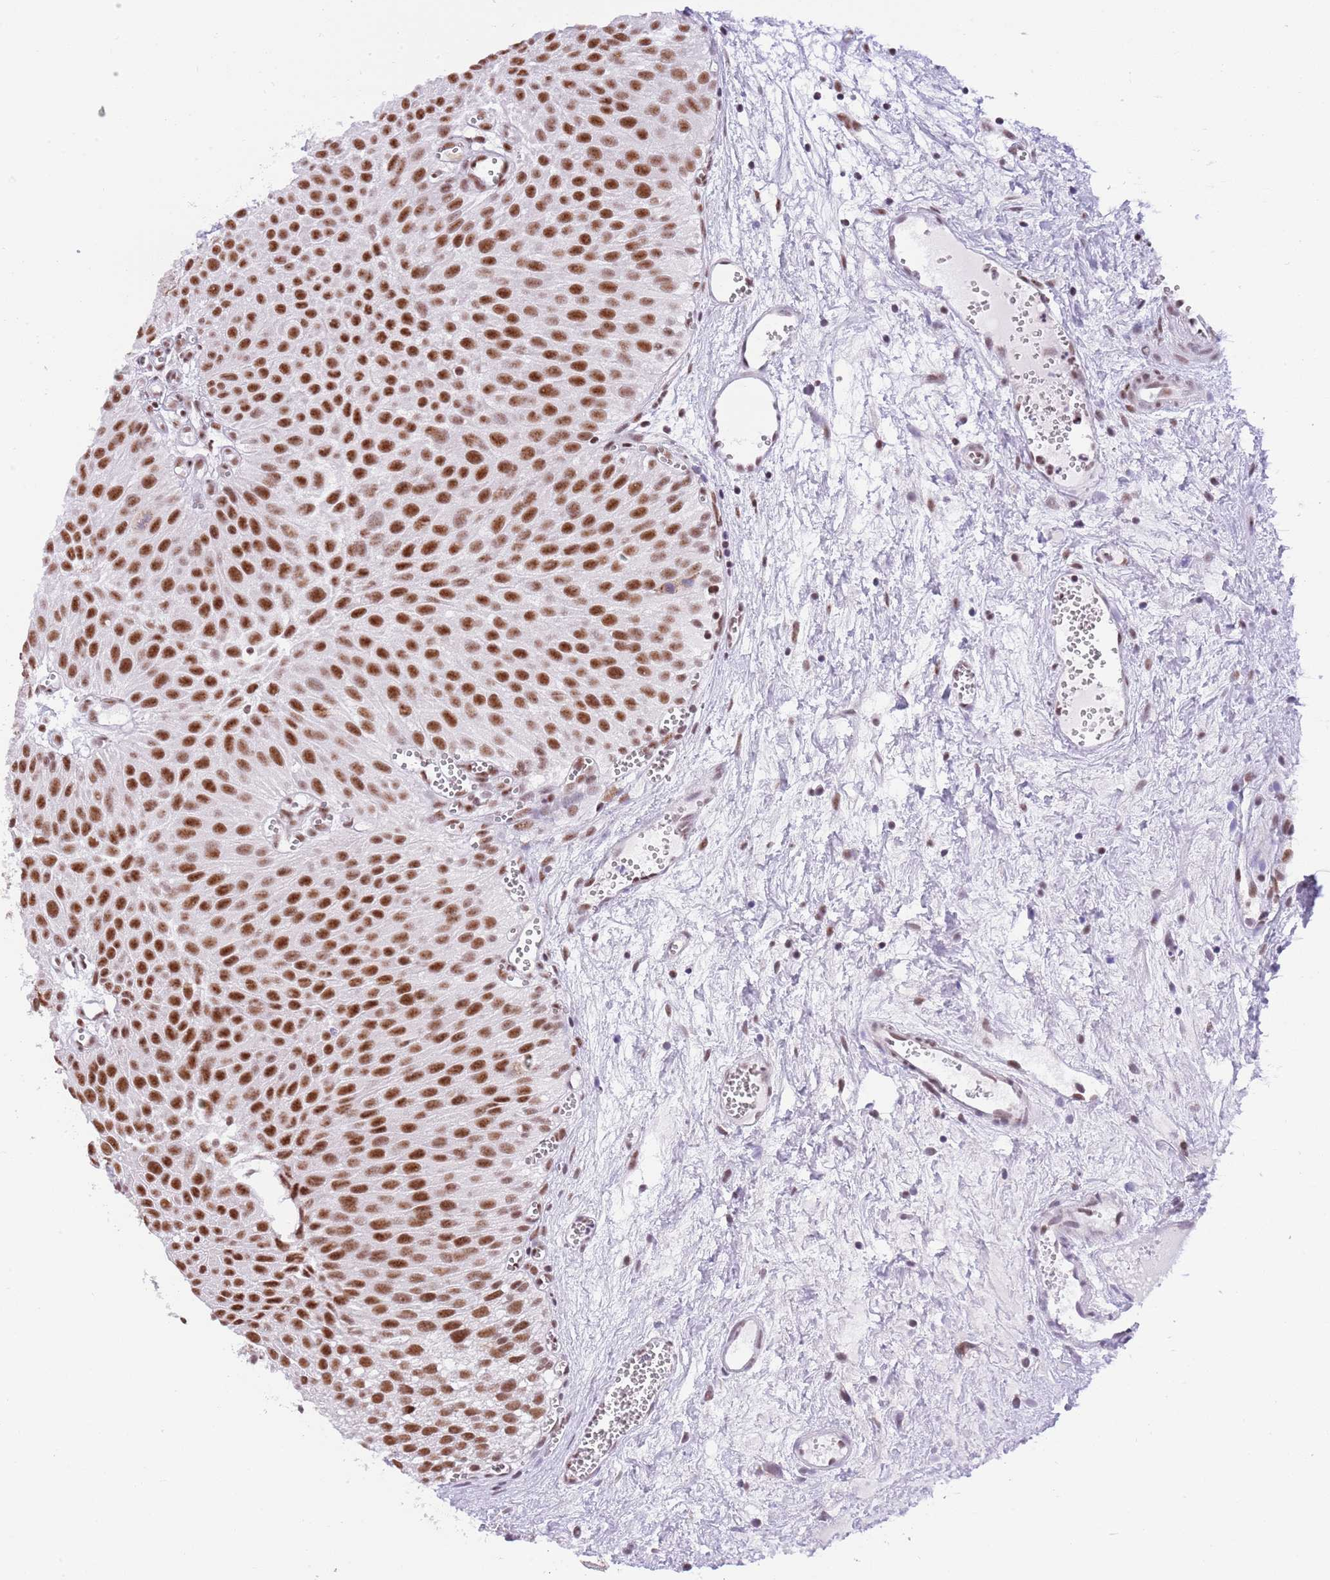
{"staining": {"intensity": "strong", "quantity": ">75%", "location": "nuclear"}, "tissue": "urothelial cancer", "cell_type": "Tumor cells", "image_type": "cancer", "snomed": [{"axis": "morphology", "description": "Urothelial carcinoma, Low grade"}, {"axis": "topography", "description": "Urinary bladder"}], "caption": "Urothelial cancer stained with a protein marker reveals strong staining in tumor cells.", "gene": "SF3A2", "patient": {"sex": "male", "age": 88}}